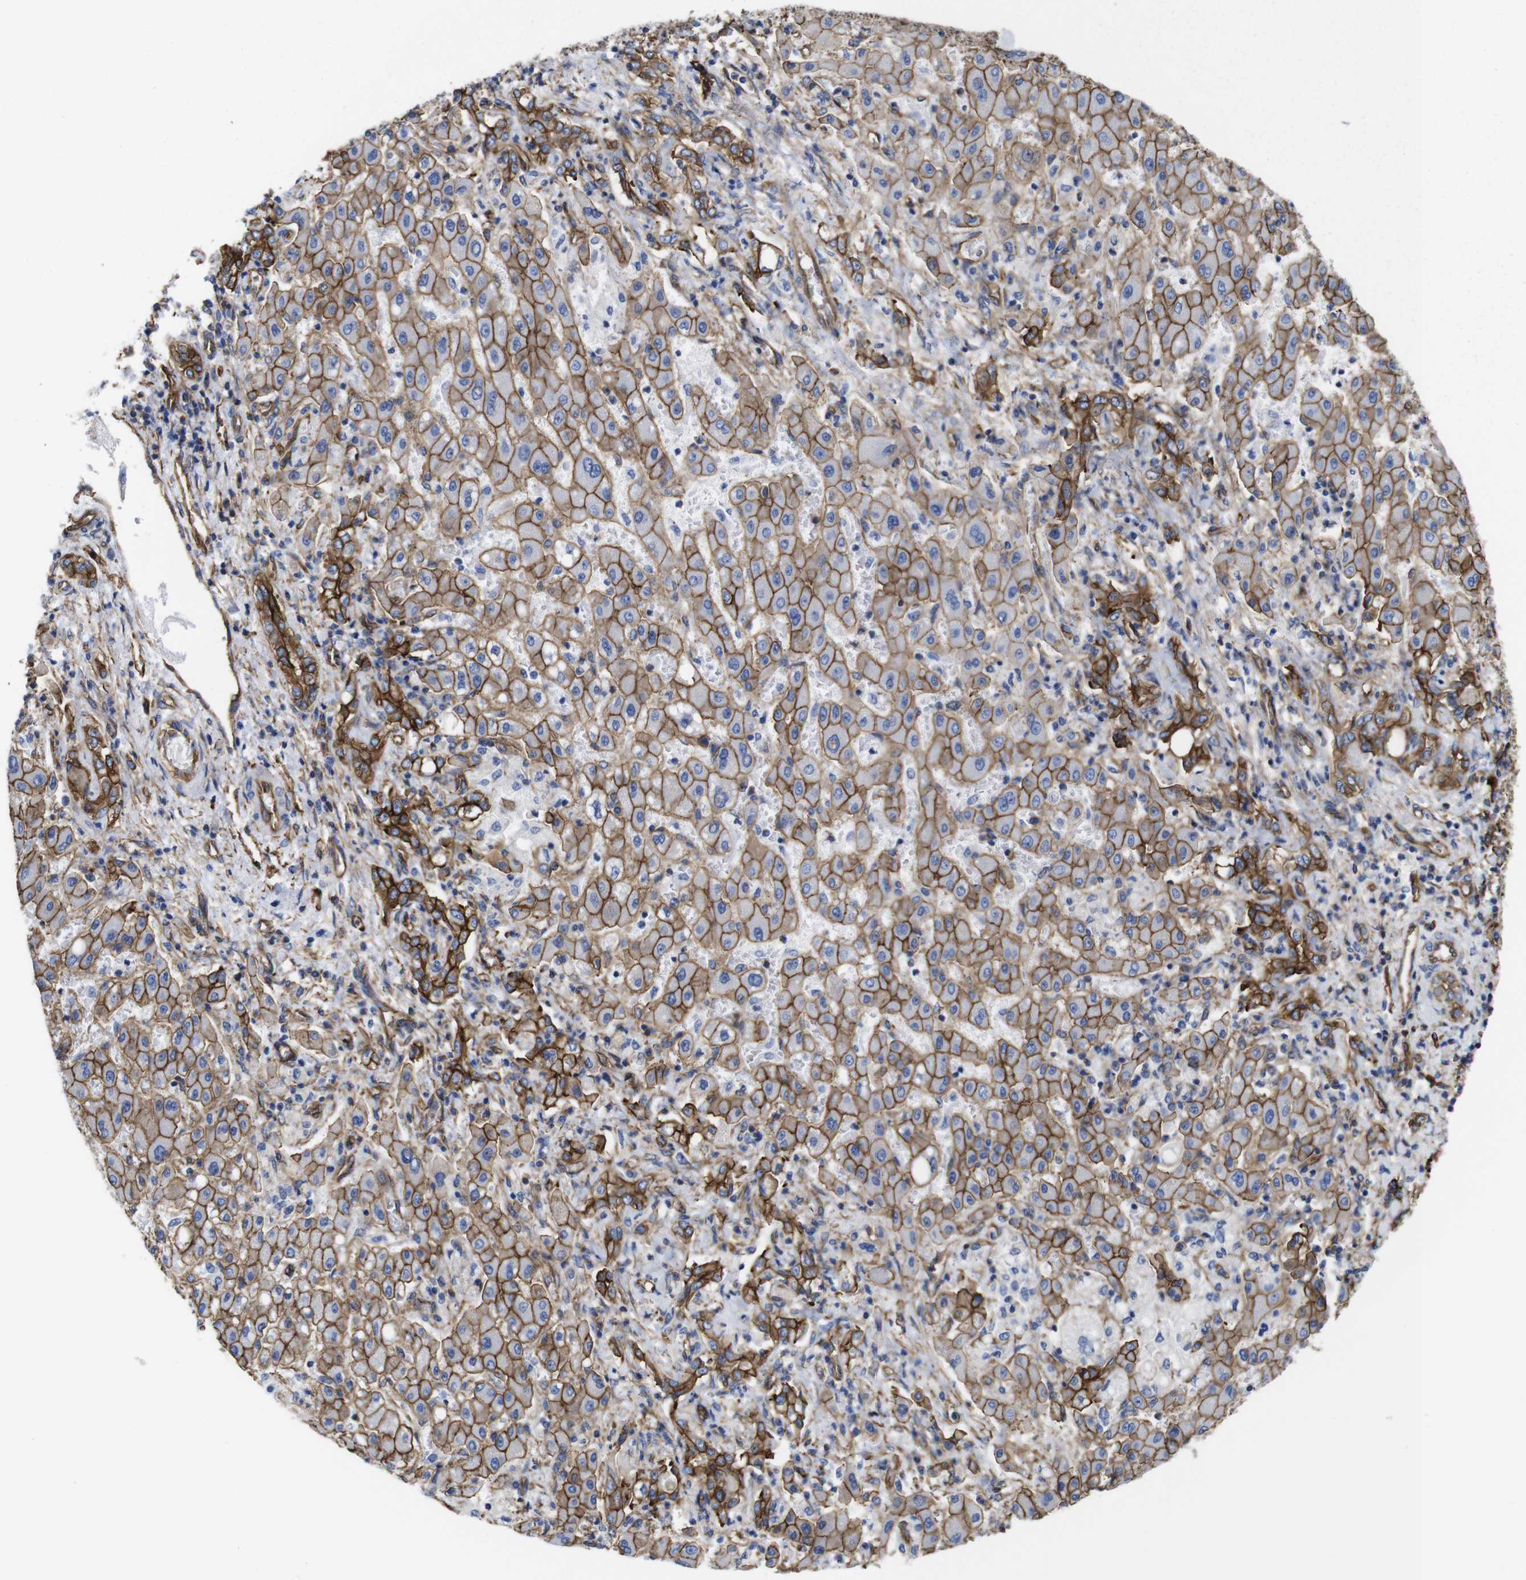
{"staining": {"intensity": "strong", "quantity": ">75%", "location": "cytoplasmic/membranous"}, "tissue": "liver cancer", "cell_type": "Tumor cells", "image_type": "cancer", "snomed": [{"axis": "morphology", "description": "Cholangiocarcinoma"}, {"axis": "topography", "description": "Liver"}], "caption": "Liver cancer (cholangiocarcinoma) stained for a protein shows strong cytoplasmic/membranous positivity in tumor cells.", "gene": "SPTBN1", "patient": {"sex": "male", "age": 50}}